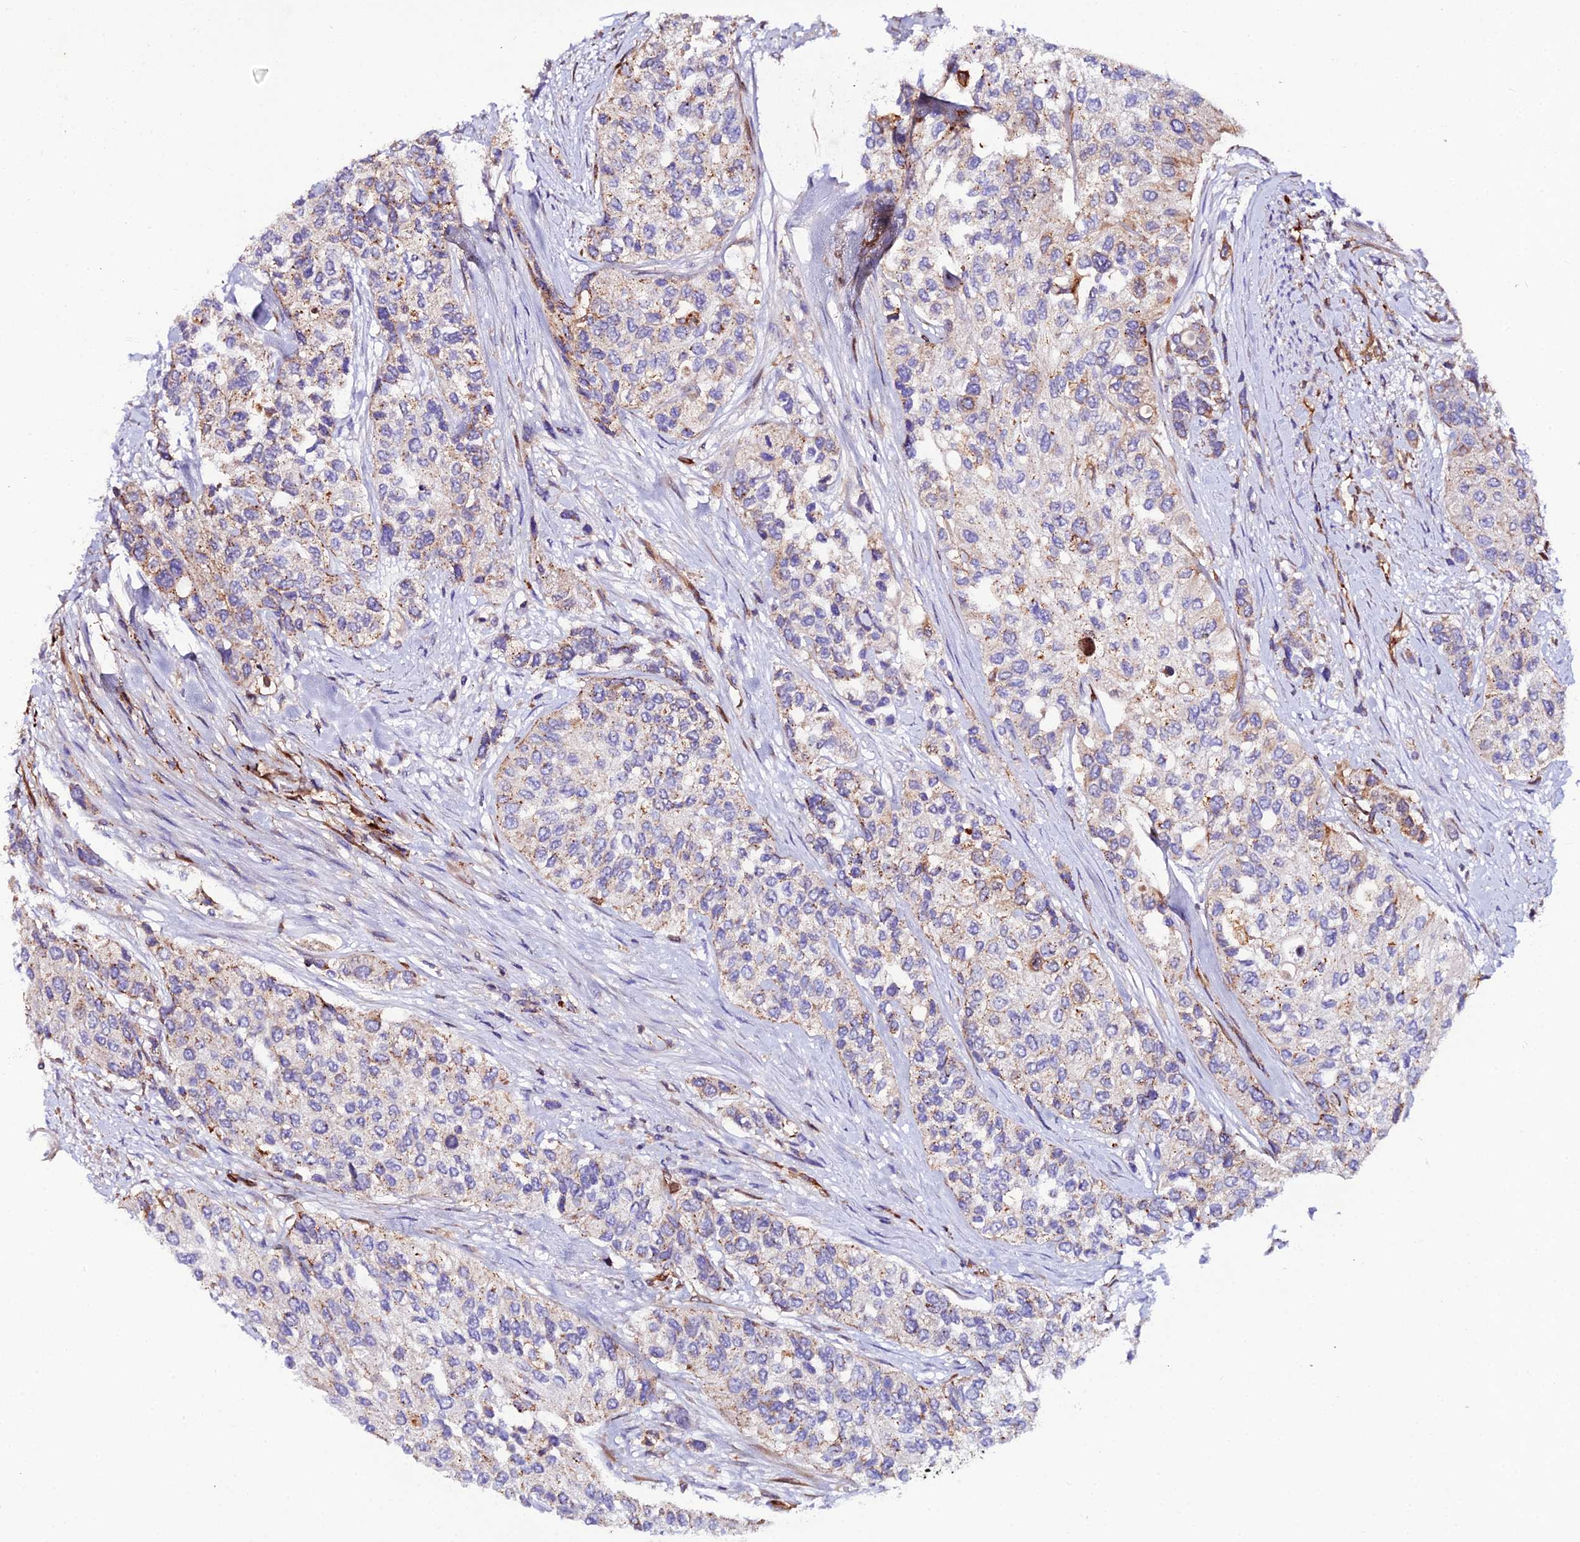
{"staining": {"intensity": "moderate", "quantity": "<25%", "location": "cytoplasmic/membranous"}, "tissue": "urothelial cancer", "cell_type": "Tumor cells", "image_type": "cancer", "snomed": [{"axis": "morphology", "description": "Normal tissue, NOS"}, {"axis": "morphology", "description": "Urothelial carcinoma, High grade"}, {"axis": "topography", "description": "Vascular tissue"}, {"axis": "topography", "description": "Urinary bladder"}], "caption": "A high-resolution histopathology image shows IHC staining of urothelial carcinoma (high-grade), which displays moderate cytoplasmic/membranous staining in about <25% of tumor cells.", "gene": "TRPV2", "patient": {"sex": "female", "age": 56}}